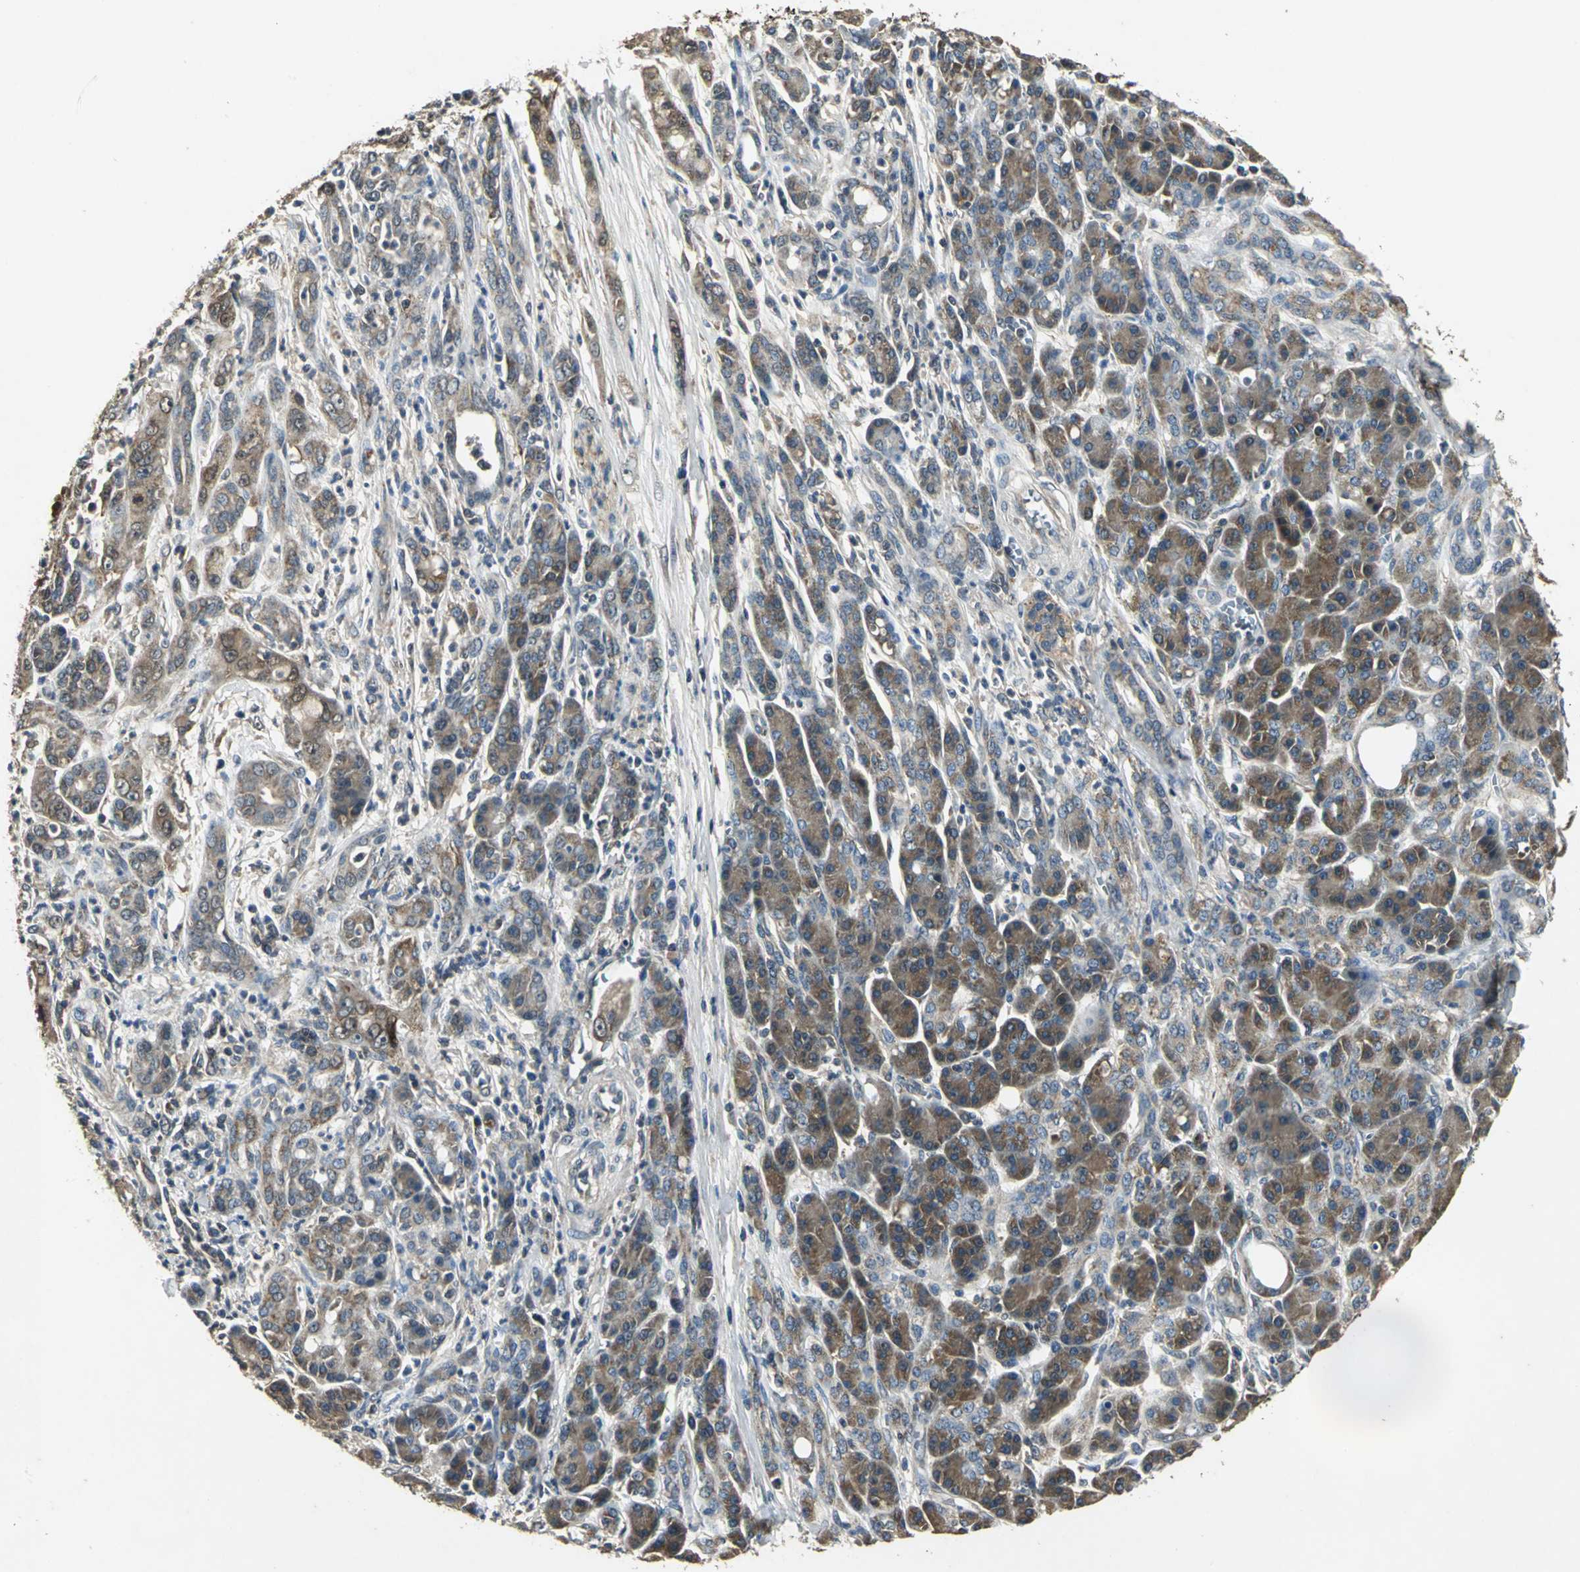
{"staining": {"intensity": "moderate", "quantity": ">75%", "location": "cytoplasmic/membranous"}, "tissue": "pancreatic cancer", "cell_type": "Tumor cells", "image_type": "cancer", "snomed": [{"axis": "morphology", "description": "Adenocarcinoma, NOS"}, {"axis": "topography", "description": "Pancreas"}], "caption": "The histopathology image demonstrates immunohistochemical staining of pancreatic cancer. There is moderate cytoplasmic/membranous positivity is identified in approximately >75% of tumor cells.", "gene": "IRF3", "patient": {"sex": "male", "age": 59}}